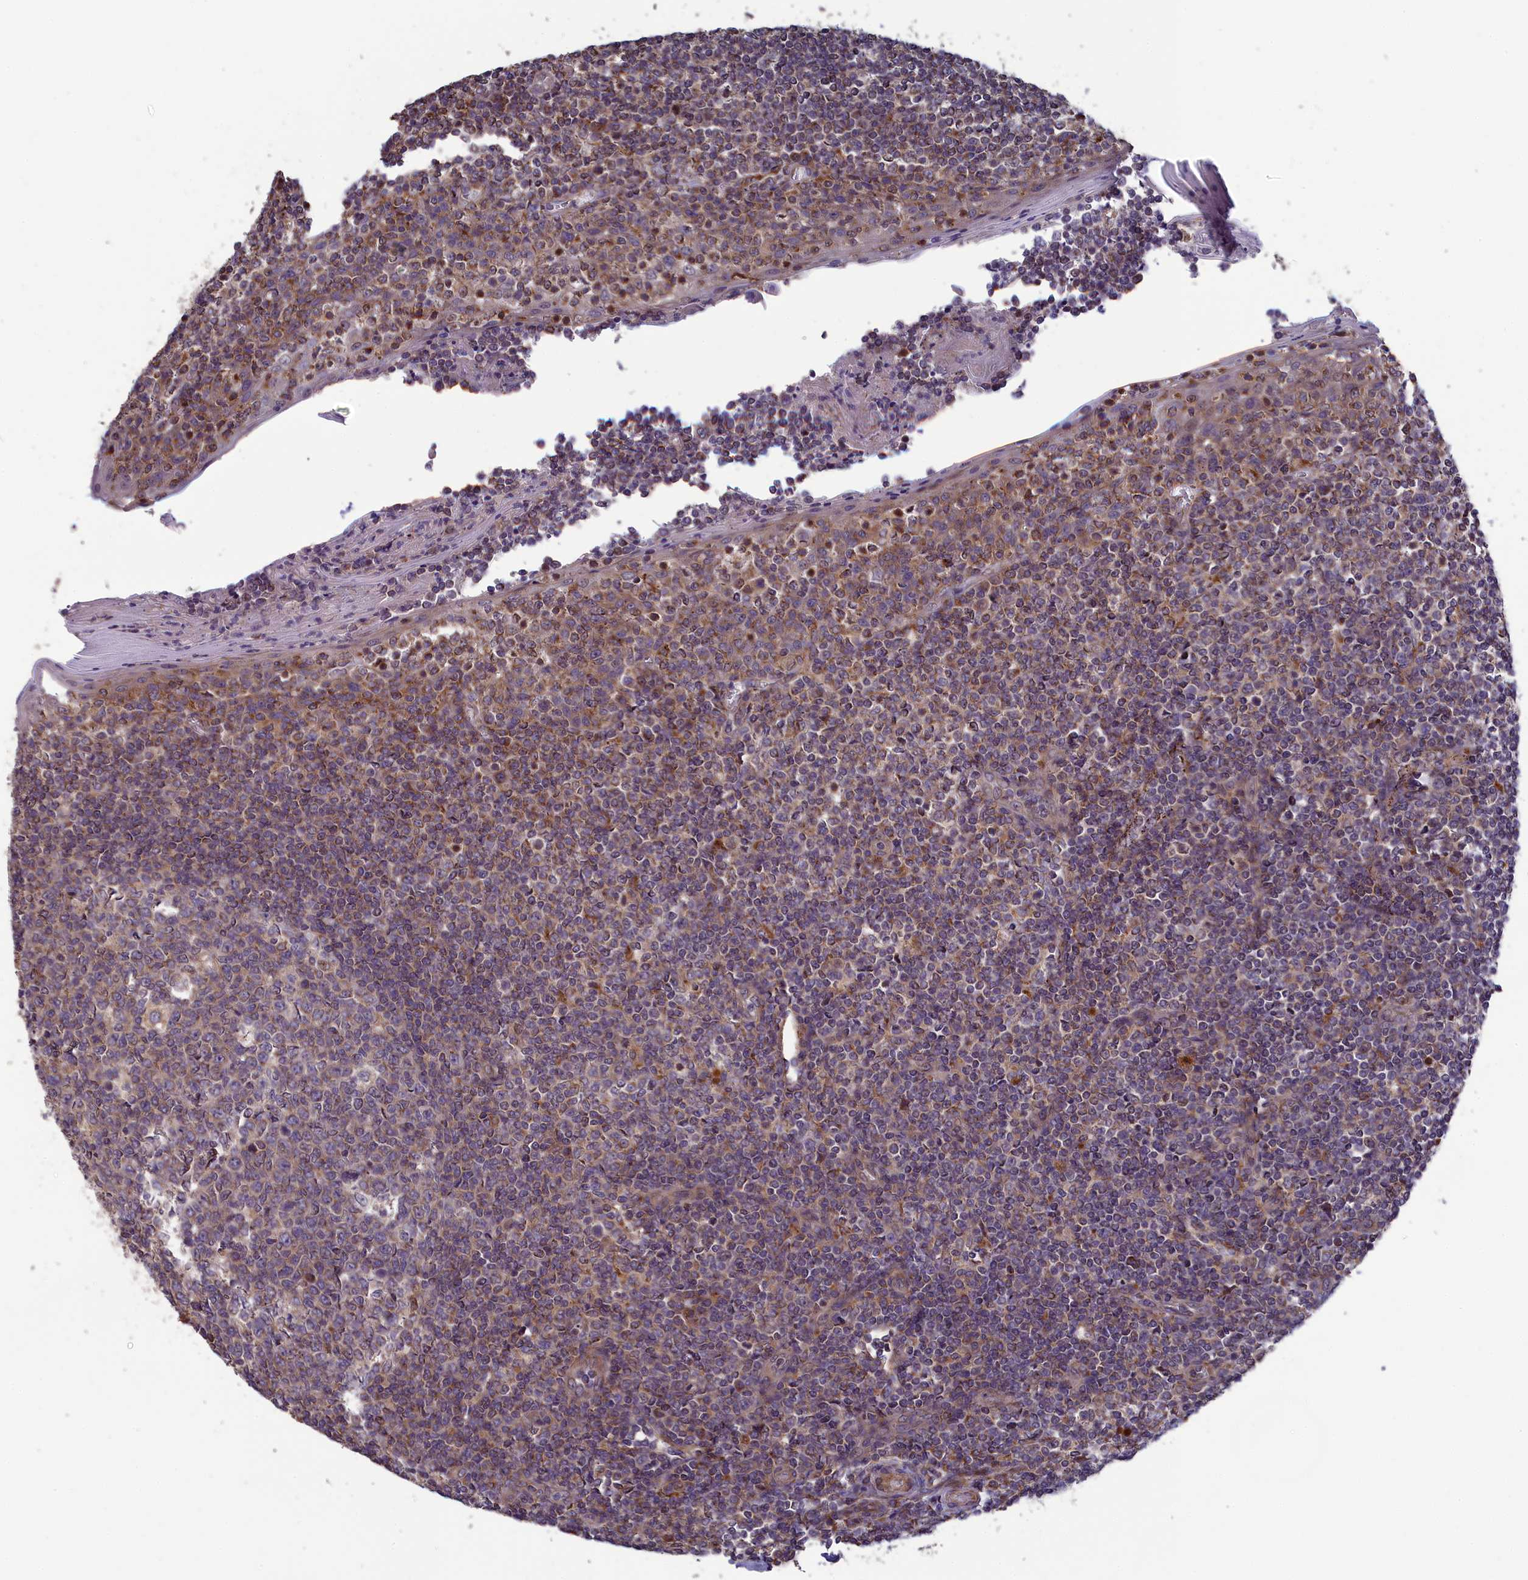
{"staining": {"intensity": "weak", "quantity": "<25%", "location": "cytoplasmic/membranous"}, "tissue": "tonsil", "cell_type": "Germinal center cells", "image_type": "normal", "snomed": [{"axis": "morphology", "description": "Normal tissue, NOS"}, {"axis": "topography", "description": "Tonsil"}], "caption": "An IHC micrograph of benign tonsil is shown. There is no staining in germinal center cells of tonsil.", "gene": "BLTP2", "patient": {"sex": "female", "age": 19}}